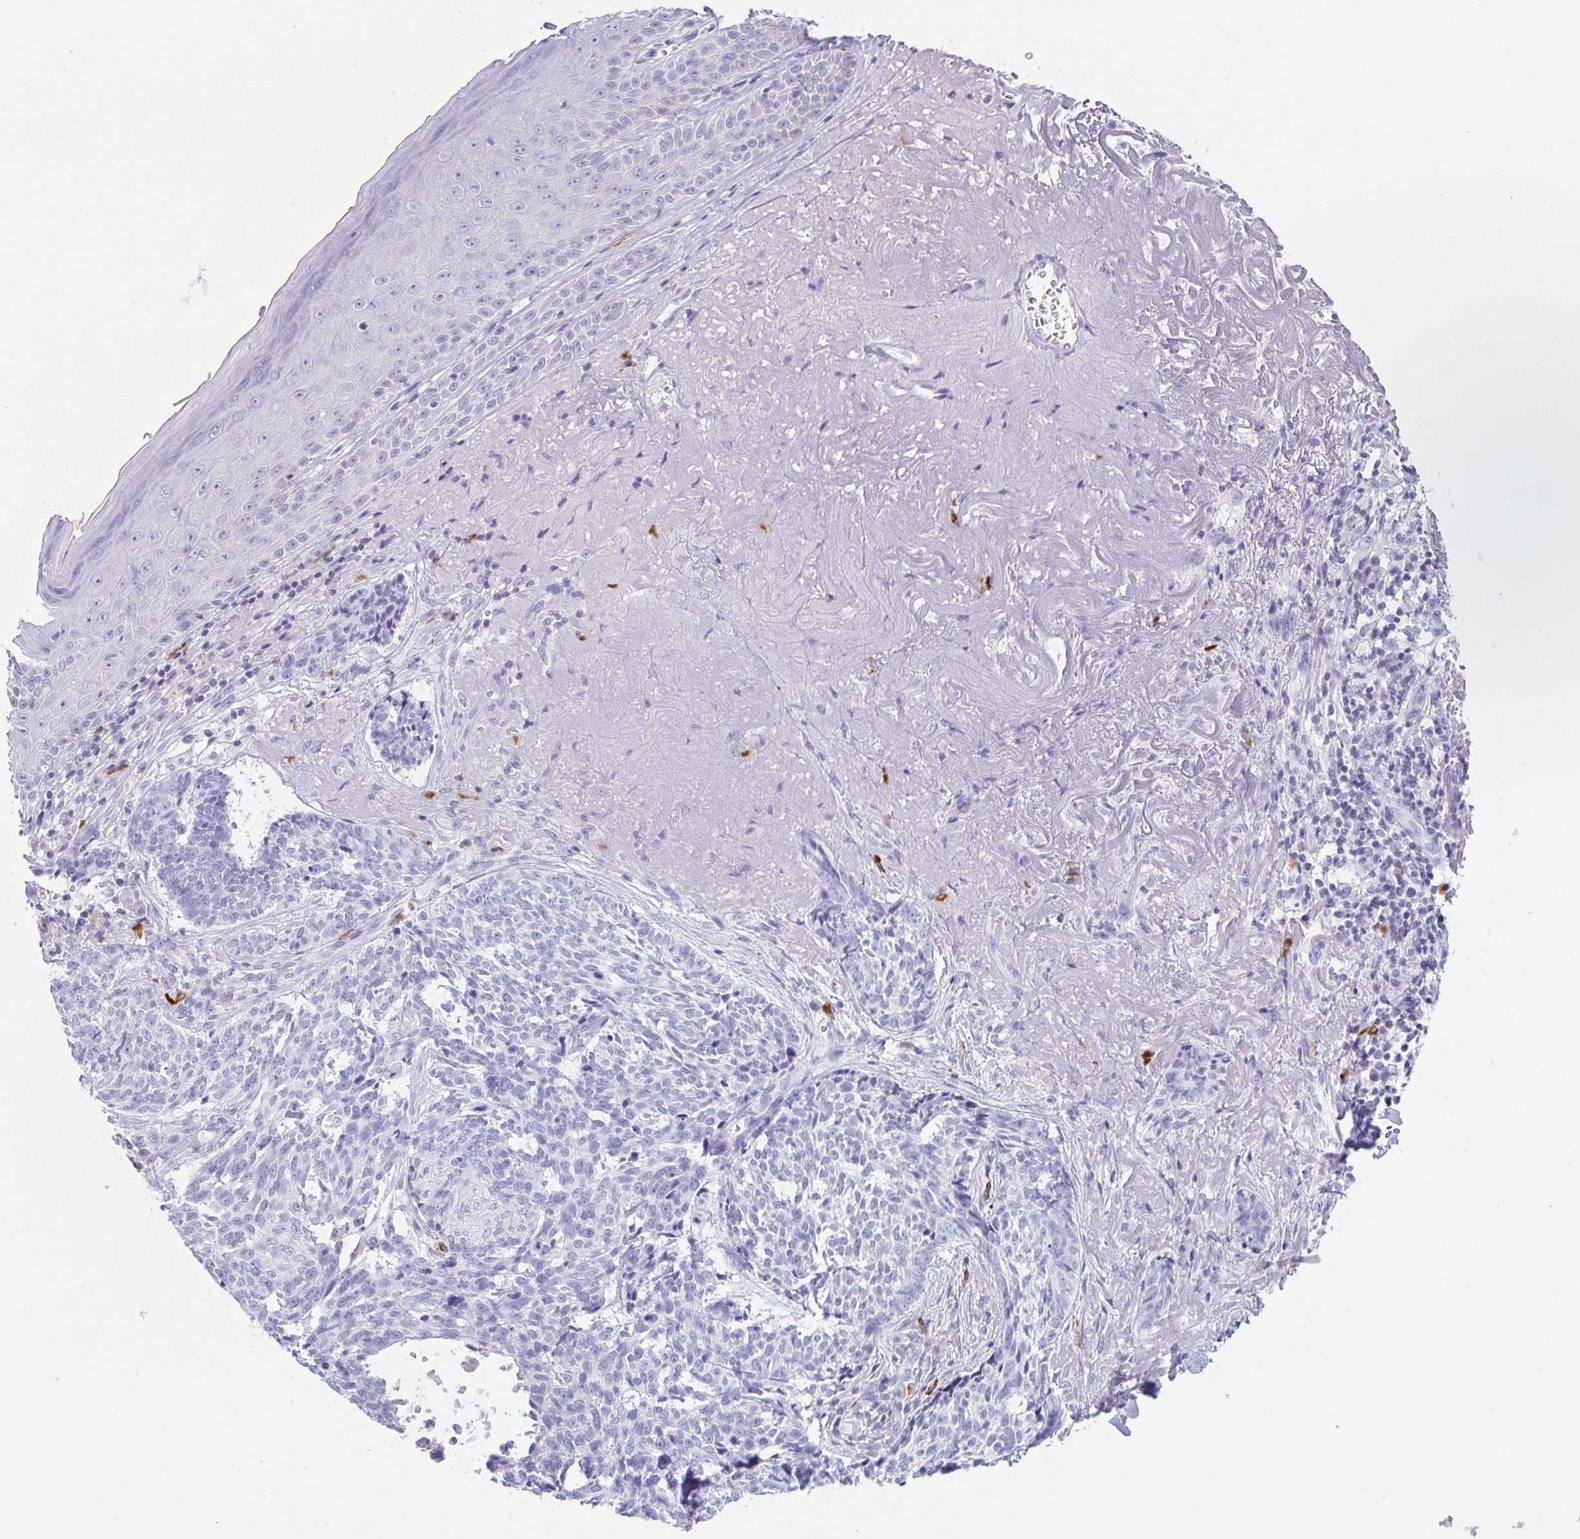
{"staining": {"intensity": "negative", "quantity": "none", "location": "none"}, "tissue": "skin cancer", "cell_type": "Tumor cells", "image_type": "cancer", "snomed": [{"axis": "morphology", "description": "Basal cell carcinoma"}, {"axis": "topography", "description": "Skin"}, {"axis": "topography", "description": "Skin of face"}], "caption": "Human skin cancer stained for a protein using immunohistochemistry shows no positivity in tumor cells.", "gene": "PLA2G1B", "patient": {"sex": "female", "age": 95}}